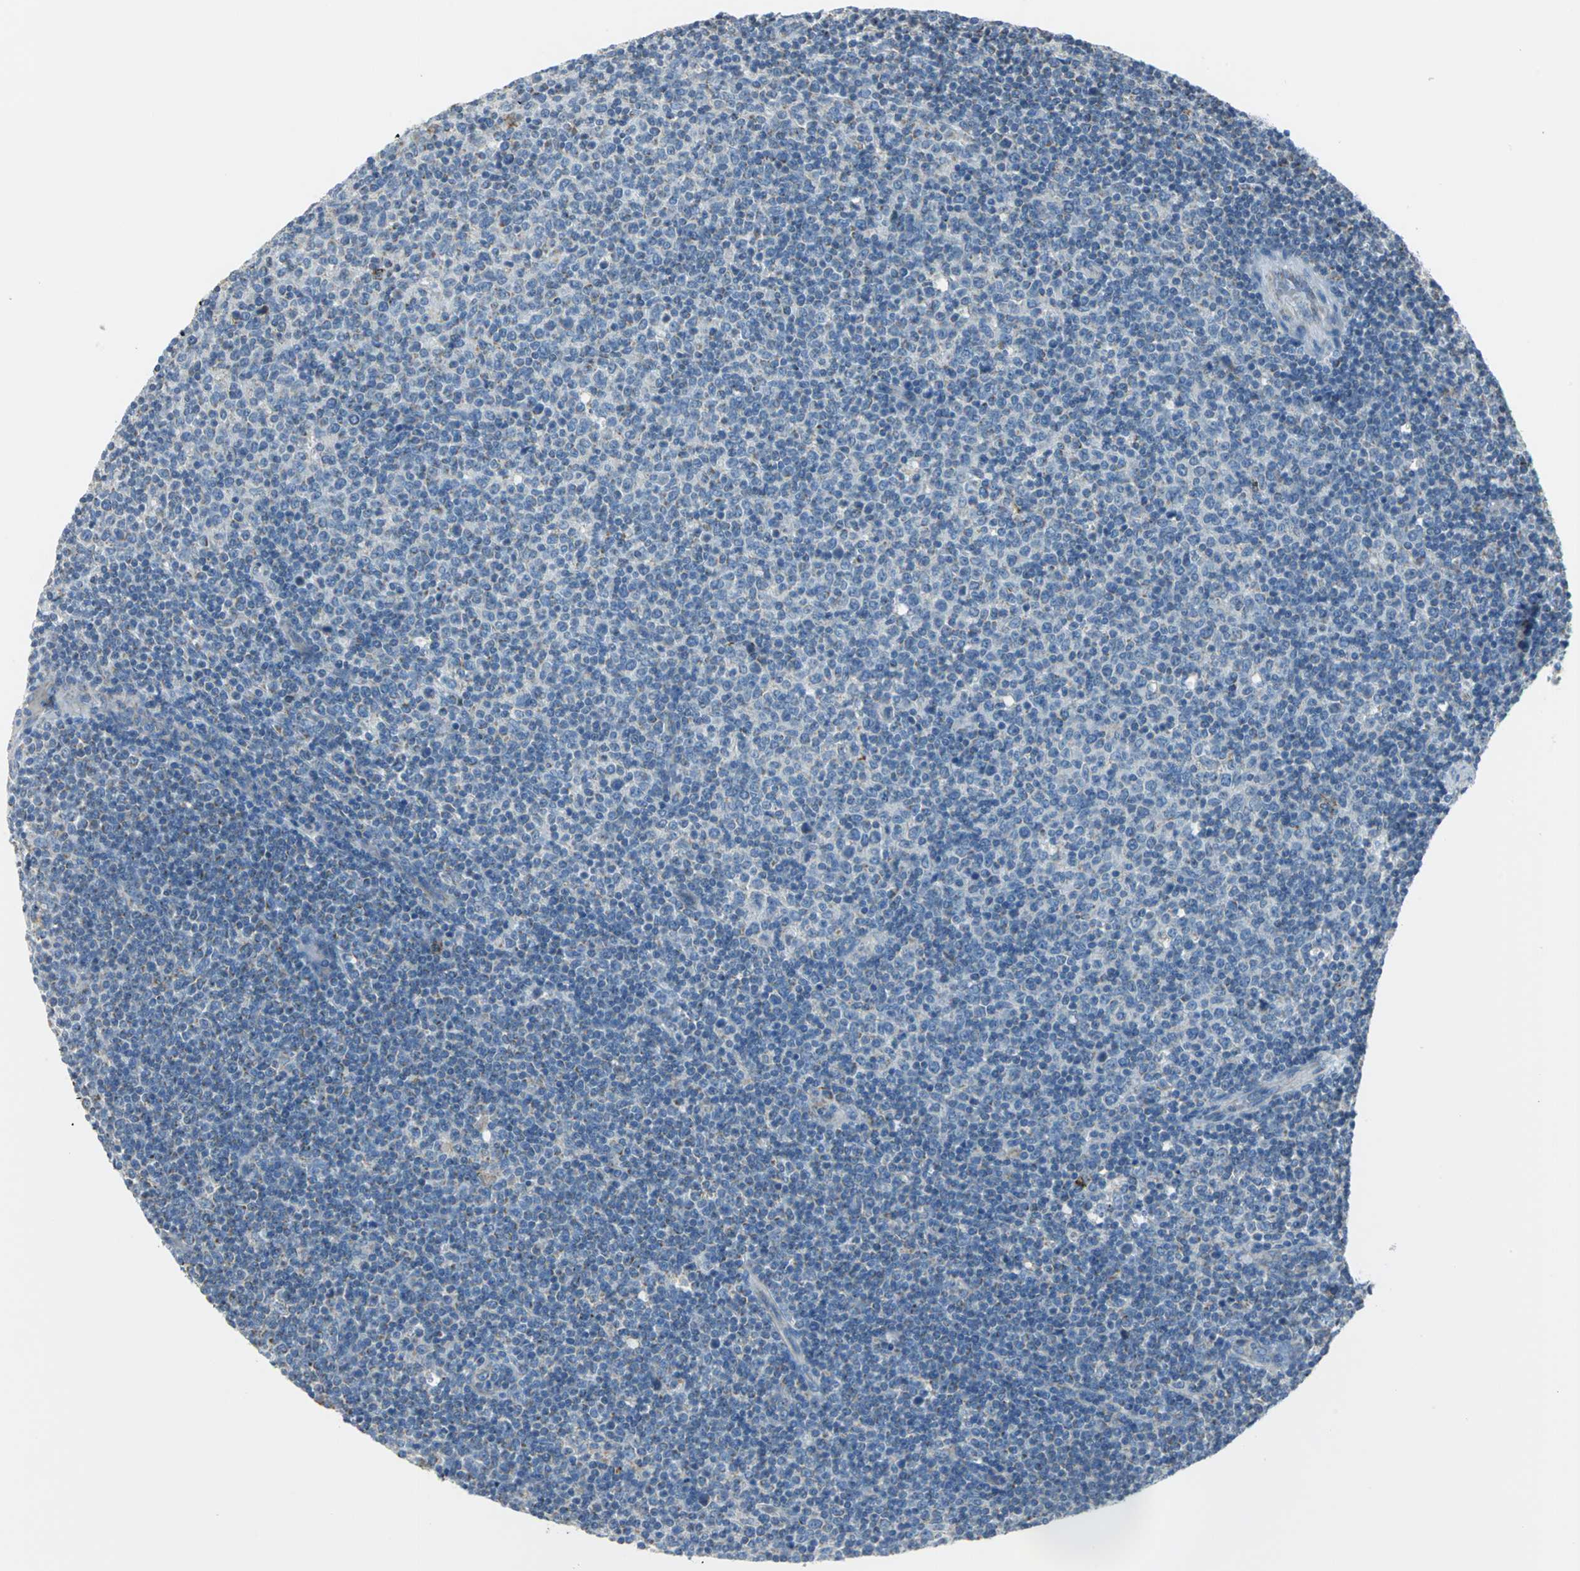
{"staining": {"intensity": "negative", "quantity": "none", "location": "none"}, "tissue": "lymphoma", "cell_type": "Tumor cells", "image_type": "cancer", "snomed": [{"axis": "morphology", "description": "Malignant lymphoma, non-Hodgkin's type, Low grade"}, {"axis": "topography", "description": "Lymph node"}], "caption": "Human low-grade malignant lymphoma, non-Hodgkin's type stained for a protein using immunohistochemistry reveals no expression in tumor cells.", "gene": "ALOX15", "patient": {"sex": "male", "age": 70}}